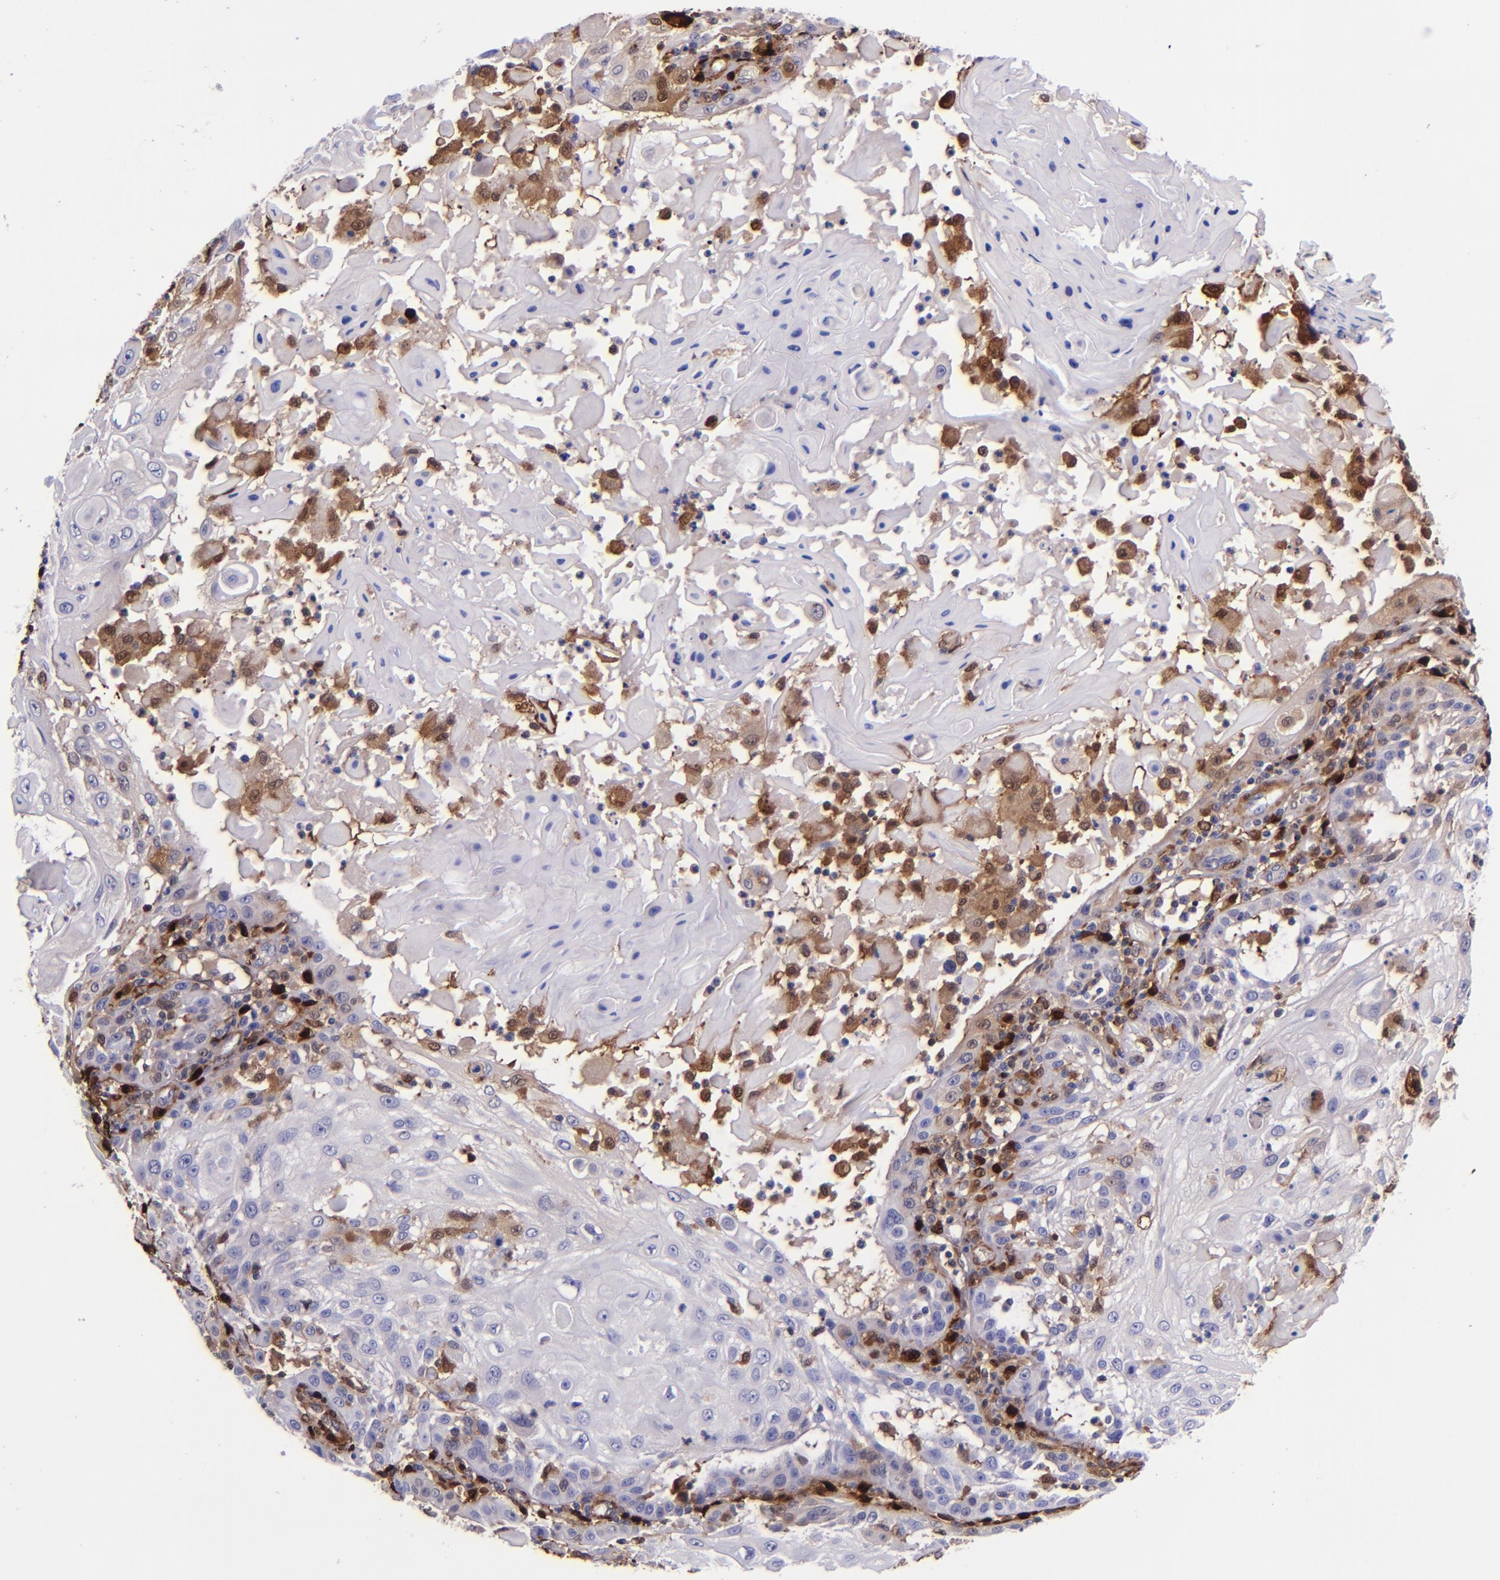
{"staining": {"intensity": "negative", "quantity": "none", "location": "none"}, "tissue": "skin cancer", "cell_type": "Tumor cells", "image_type": "cancer", "snomed": [{"axis": "morphology", "description": "Squamous cell carcinoma, NOS"}, {"axis": "topography", "description": "Skin"}], "caption": "DAB (3,3'-diaminobenzidine) immunohistochemical staining of skin cancer (squamous cell carcinoma) demonstrates no significant staining in tumor cells.", "gene": "LGALS1", "patient": {"sex": "female", "age": 89}}